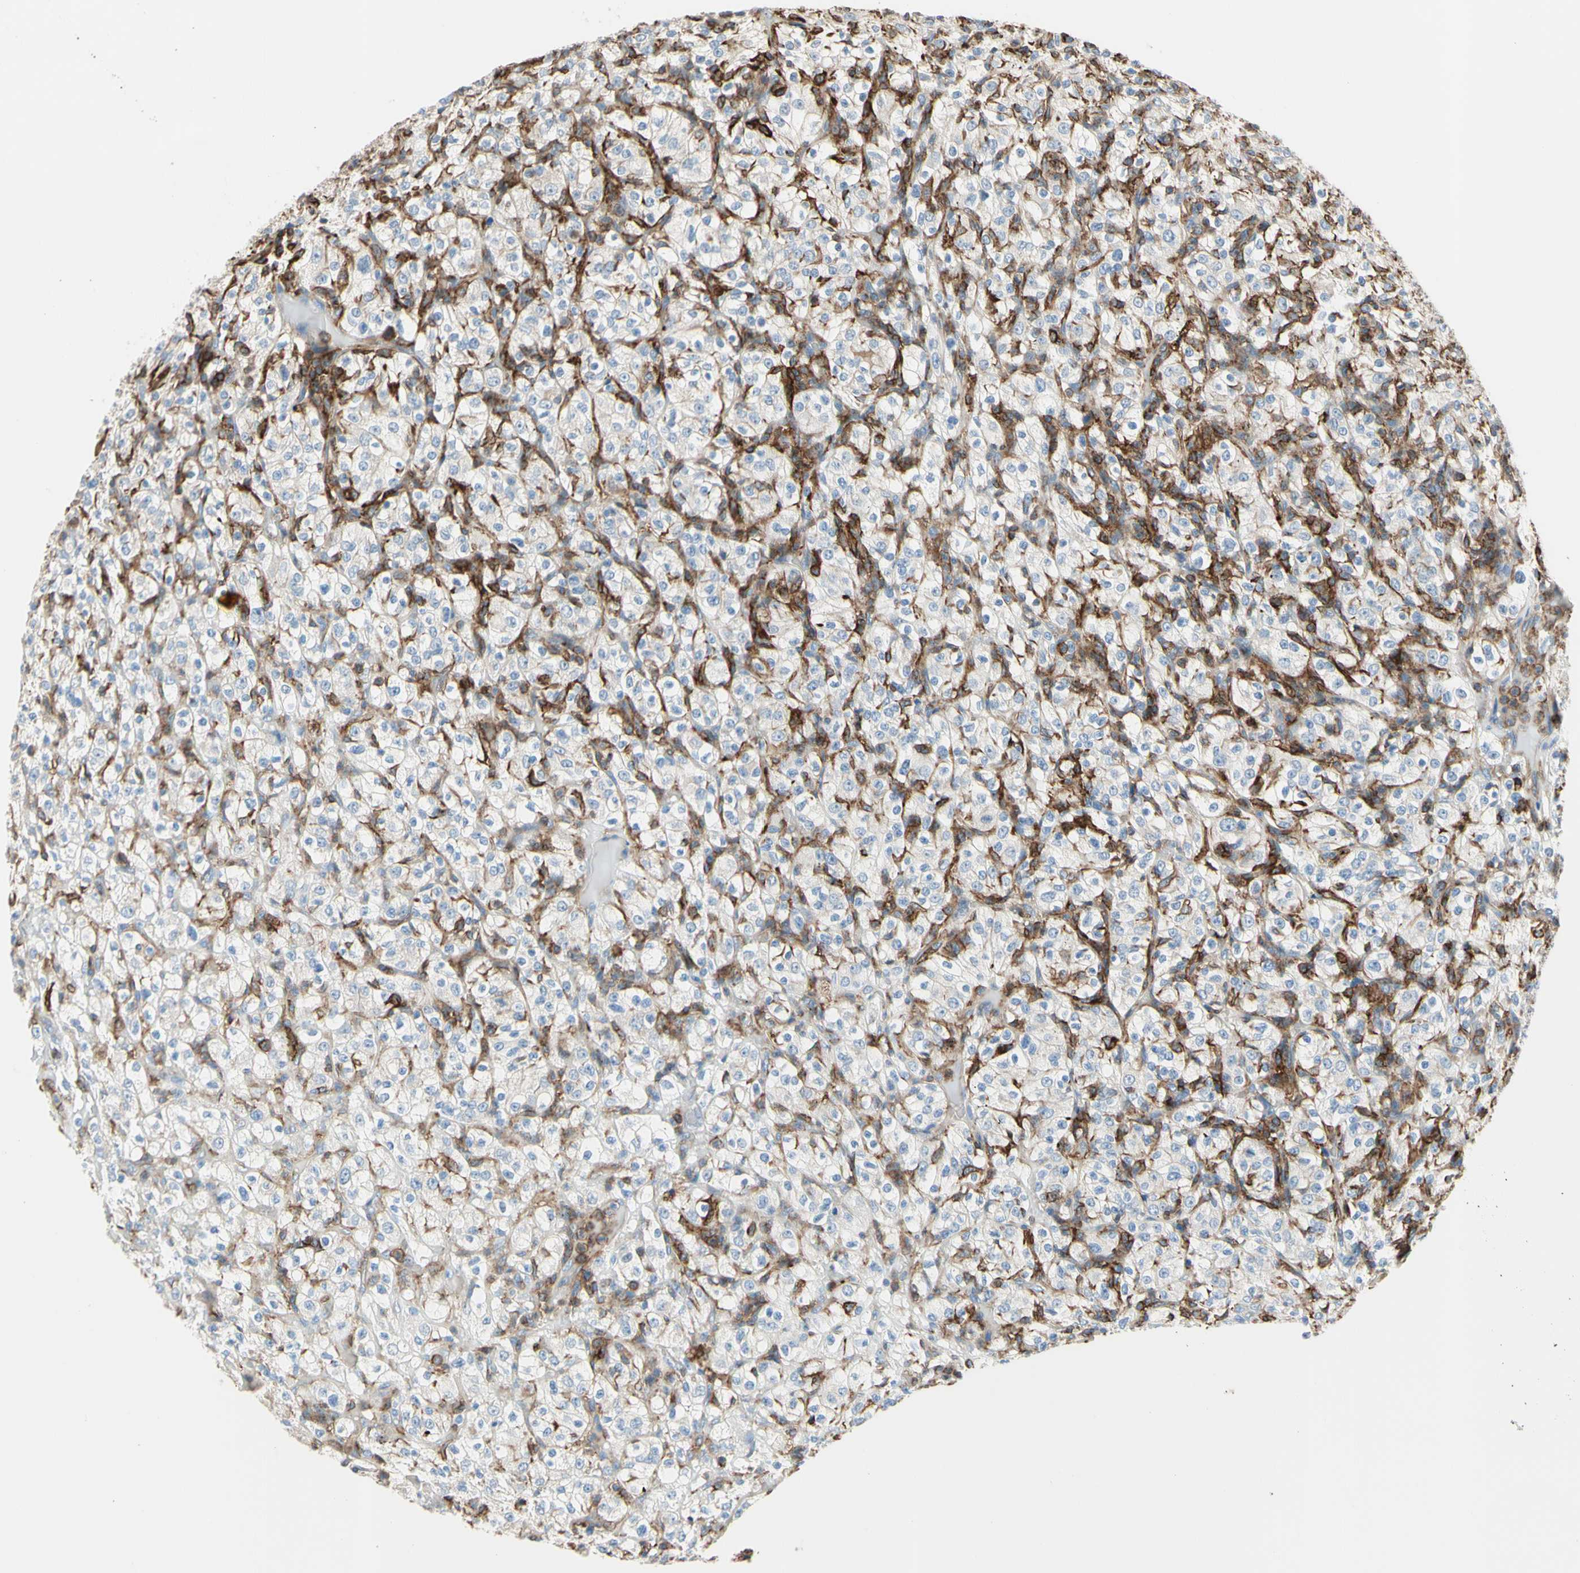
{"staining": {"intensity": "negative", "quantity": "none", "location": "none"}, "tissue": "renal cancer", "cell_type": "Tumor cells", "image_type": "cancer", "snomed": [{"axis": "morphology", "description": "Normal tissue, NOS"}, {"axis": "morphology", "description": "Adenocarcinoma, NOS"}, {"axis": "topography", "description": "Kidney"}], "caption": "Tumor cells show no significant staining in renal cancer.", "gene": "SEMA4C", "patient": {"sex": "female", "age": 72}}